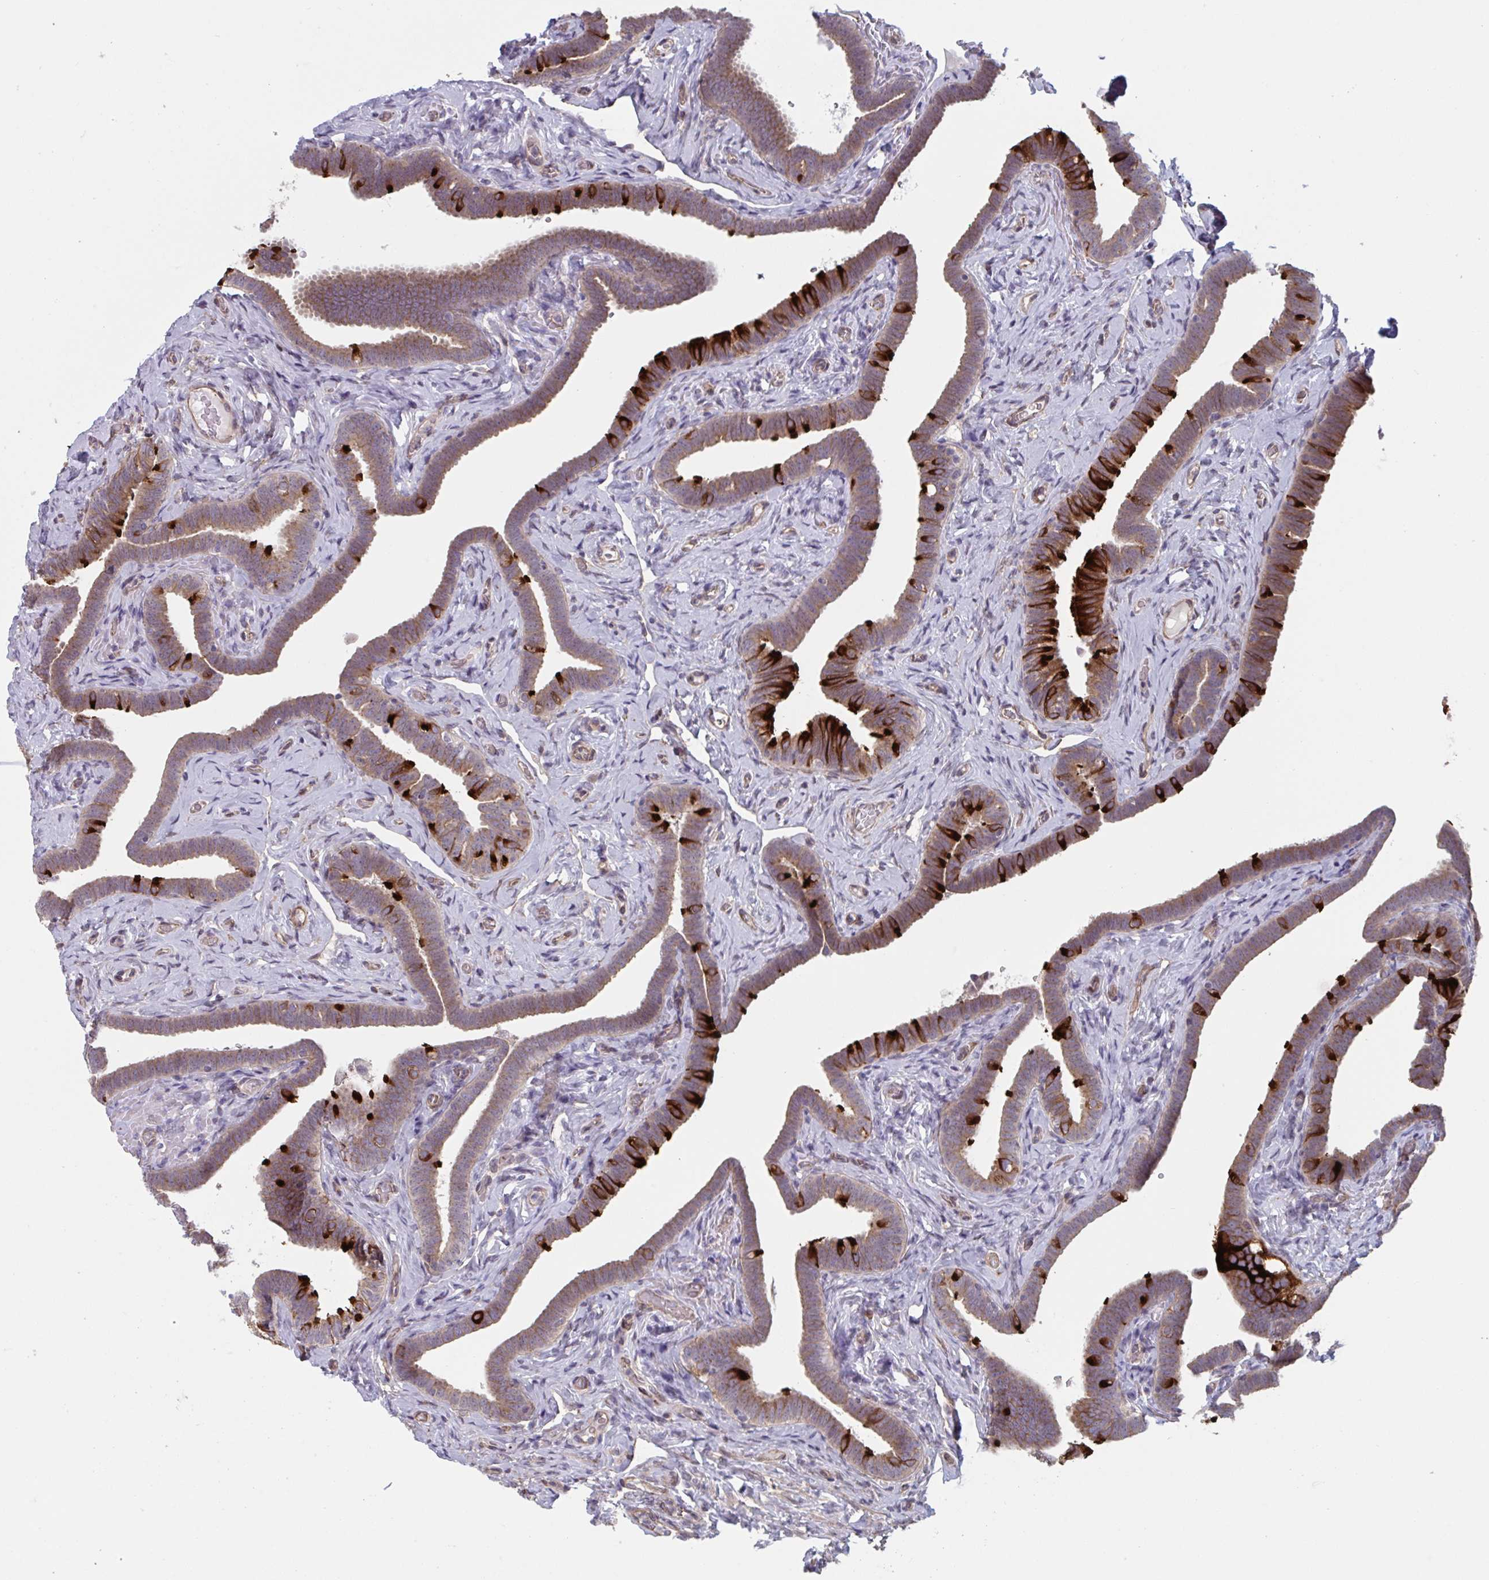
{"staining": {"intensity": "strong", "quantity": "25%-75%", "location": "cytoplasmic/membranous"}, "tissue": "fallopian tube", "cell_type": "Glandular cells", "image_type": "normal", "snomed": [{"axis": "morphology", "description": "Normal tissue, NOS"}, {"axis": "topography", "description": "Fallopian tube"}], "caption": "Glandular cells reveal high levels of strong cytoplasmic/membranous staining in approximately 25%-75% of cells in unremarkable human fallopian tube.", "gene": "TNFSF10", "patient": {"sex": "female", "age": 69}}